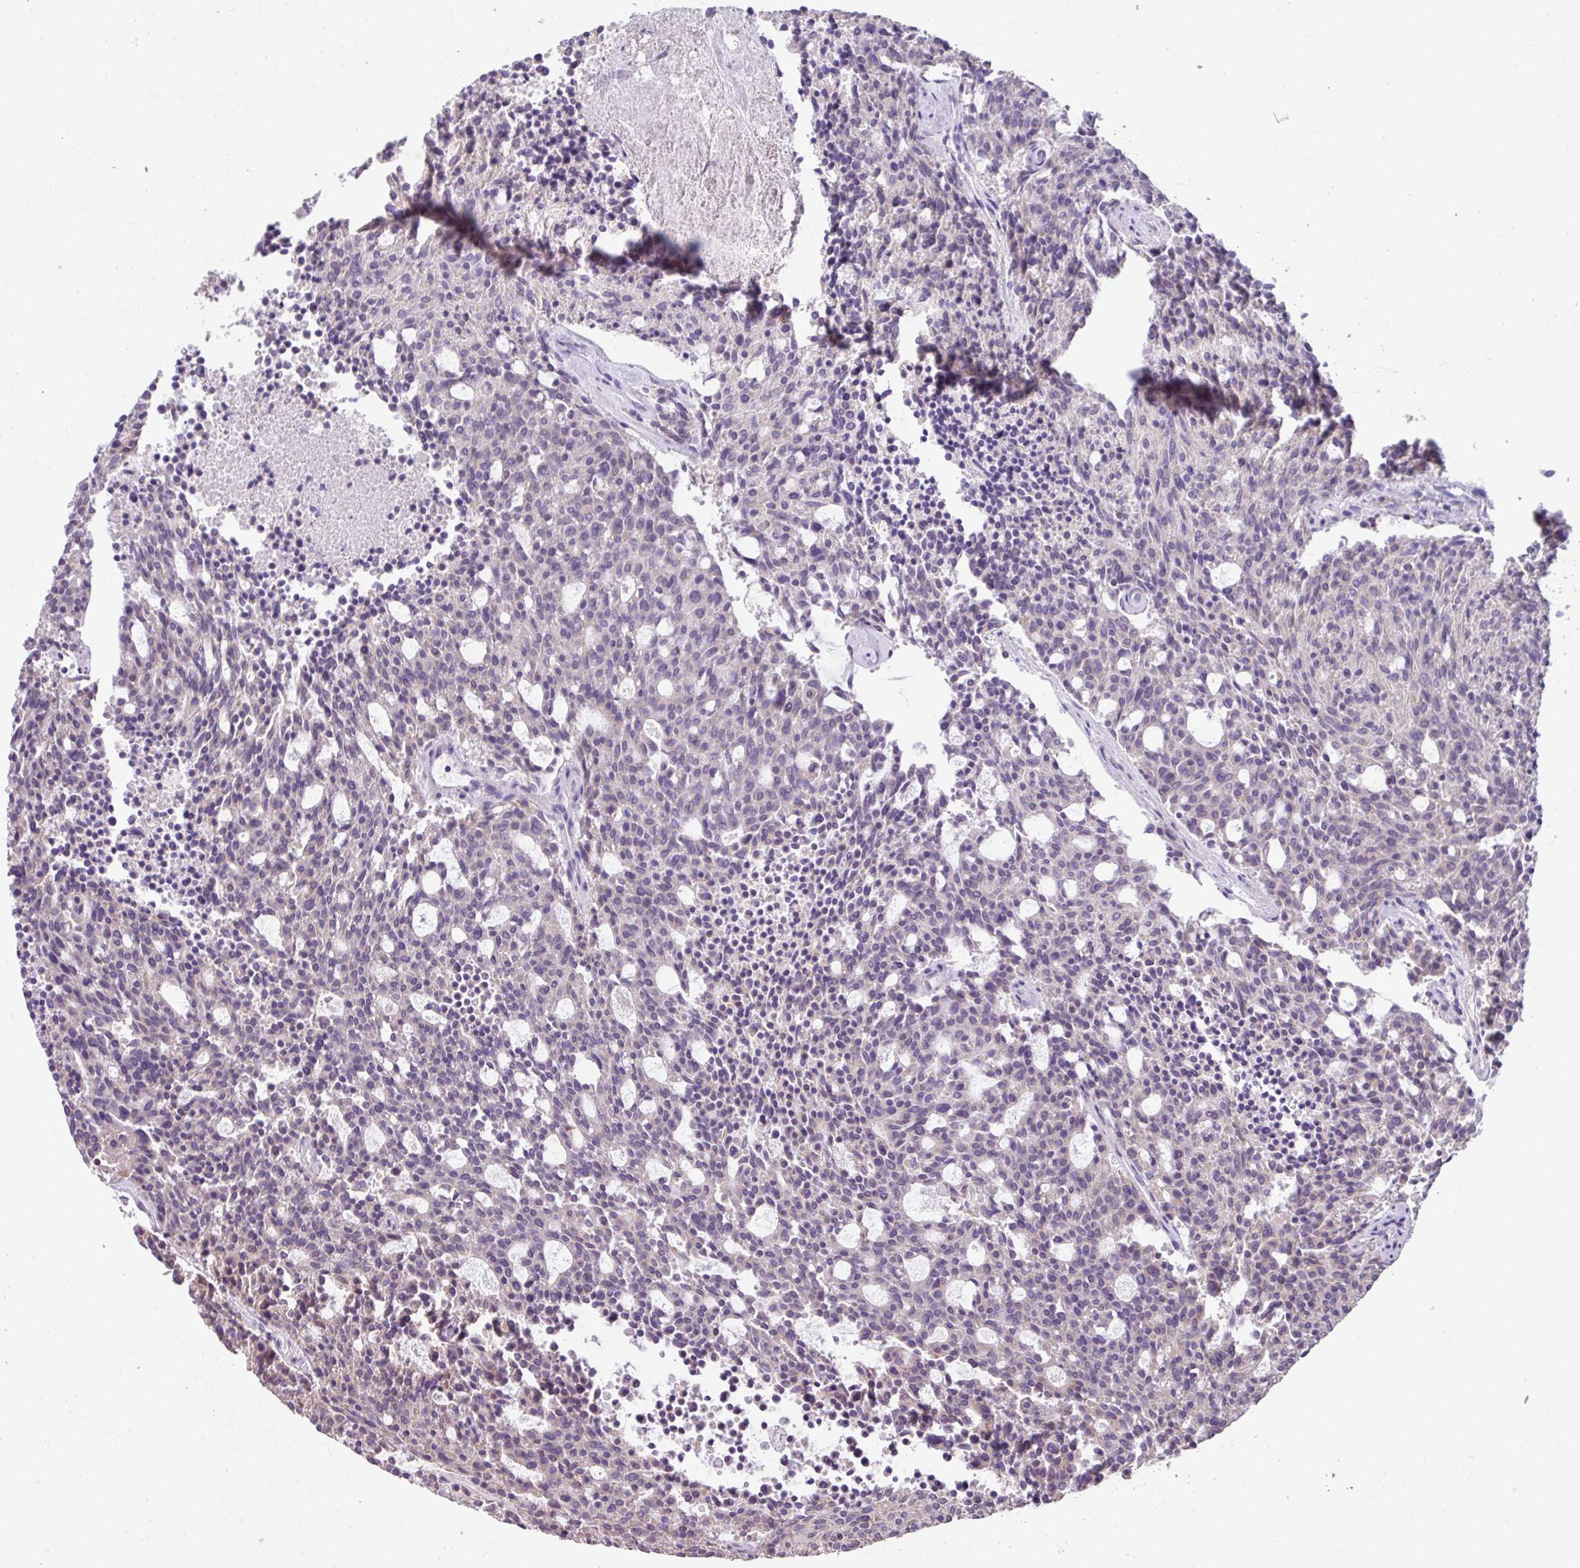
{"staining": {"intensity": "negative", "quantity": "none", "location": "none"}, "tissue": "carcinoid", "cell_type": "Tumor cells", "image_type": "cancer", "snomed": [{"axis": "morphology", "description": "Carcinoid, malignant, NOS"}, {"axis": "topography", "description": "Pancreas"}], "caption": "Carcinoid was stained to show a protein in brown. There is no significant staining in tumor cells.", "gene": "PALS2", "patient": {"sex": "female", "age": 54}}